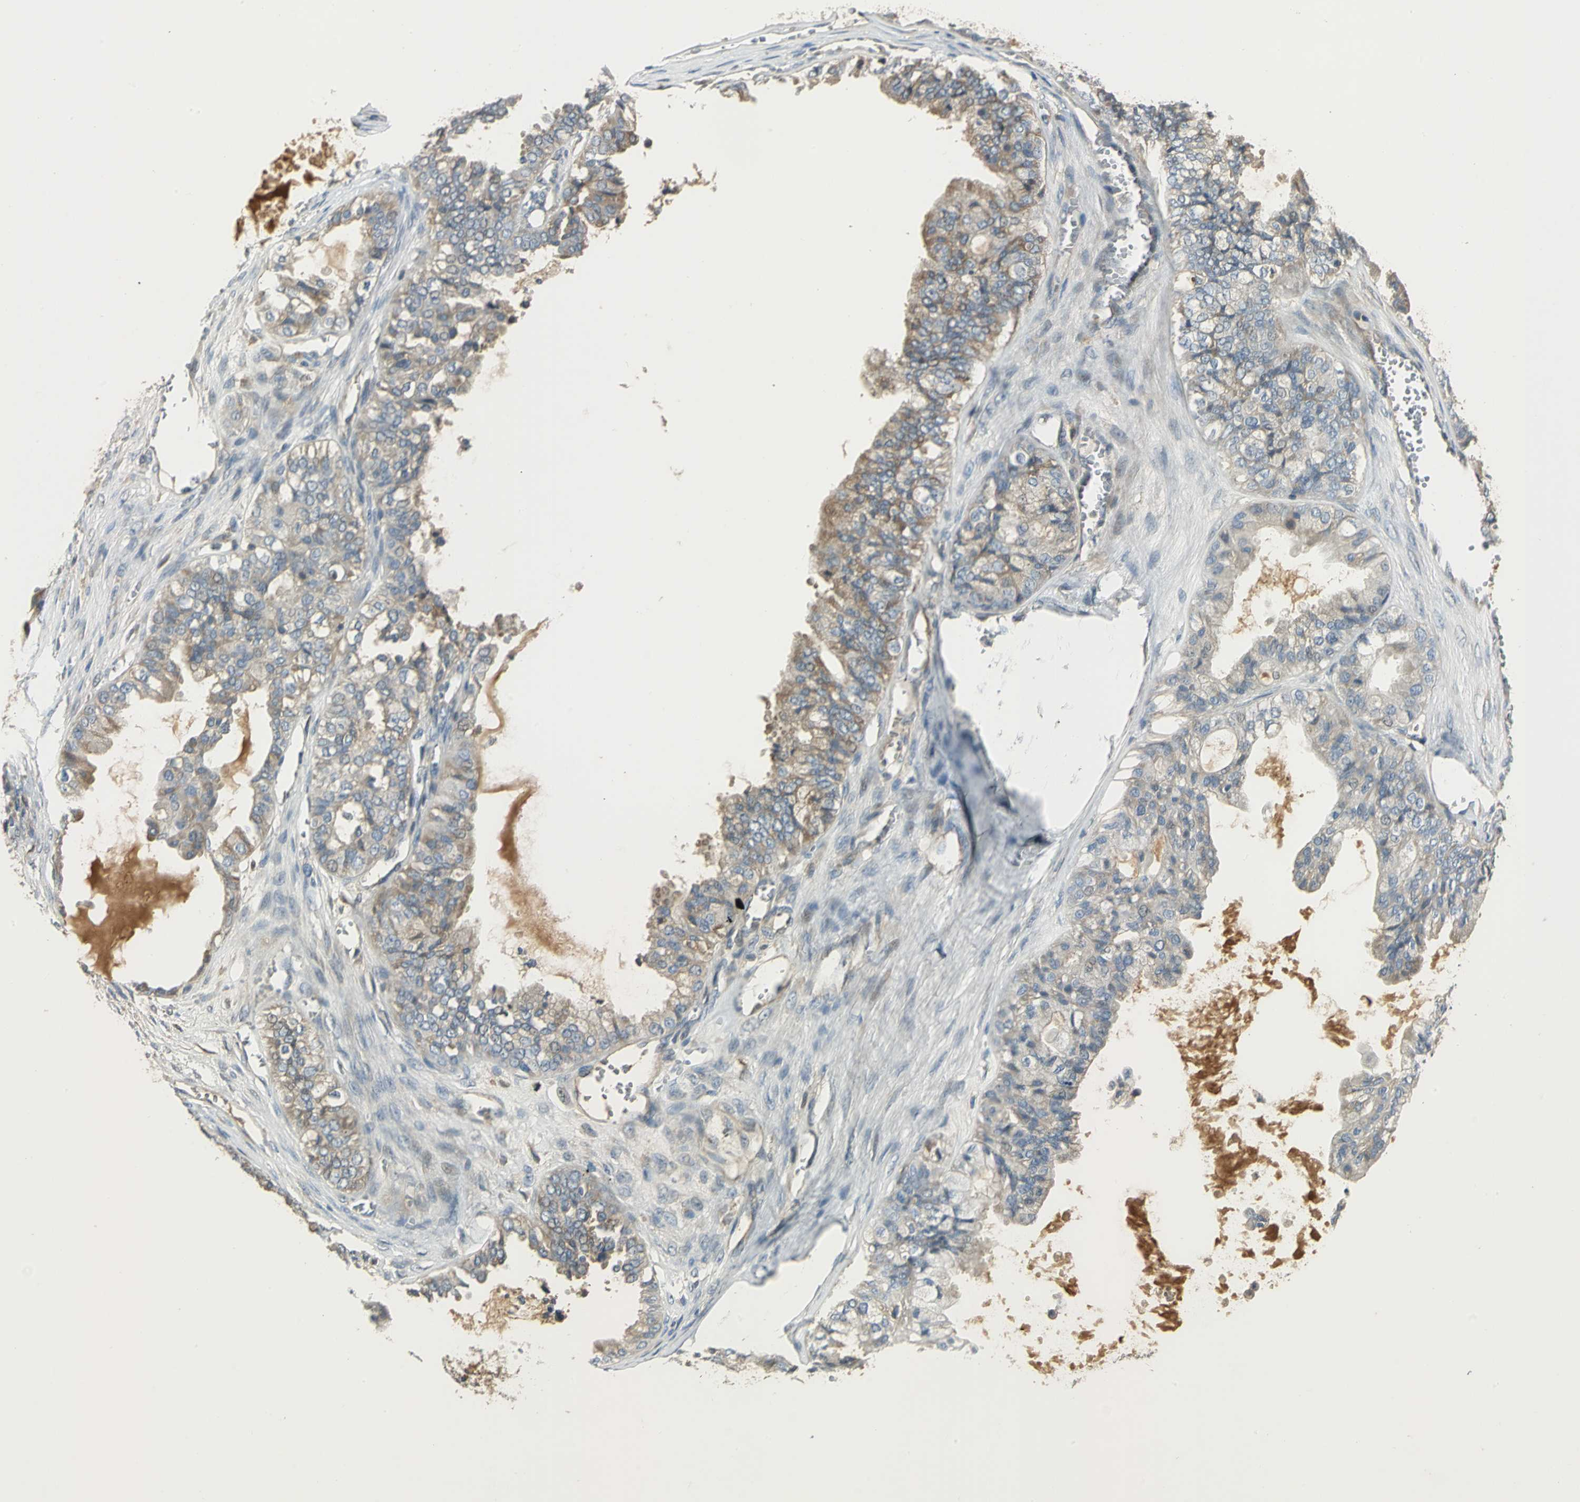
{"staining": {"intensity": "weak", "quantity": "25%-75%", "location": "cytoplasmic/membranous"}, "tissue": "ovarian cancer", "cell_type": "Tumor cells", "image_type": "cancer", "snomed": [{"axis": "morphology", "description": "Carcinoma, NOS"}, {"axis": "morphology", "description": "Carcinoma, endometroid"}, {"axis": "topography", "description": "Ovary"}], "caption": "Human ovarian cancer stained with a protein marker demonstrates weak staining in tumor cells.", "gene": "PROC", "patient": {"sex": "female", "age": 50}}